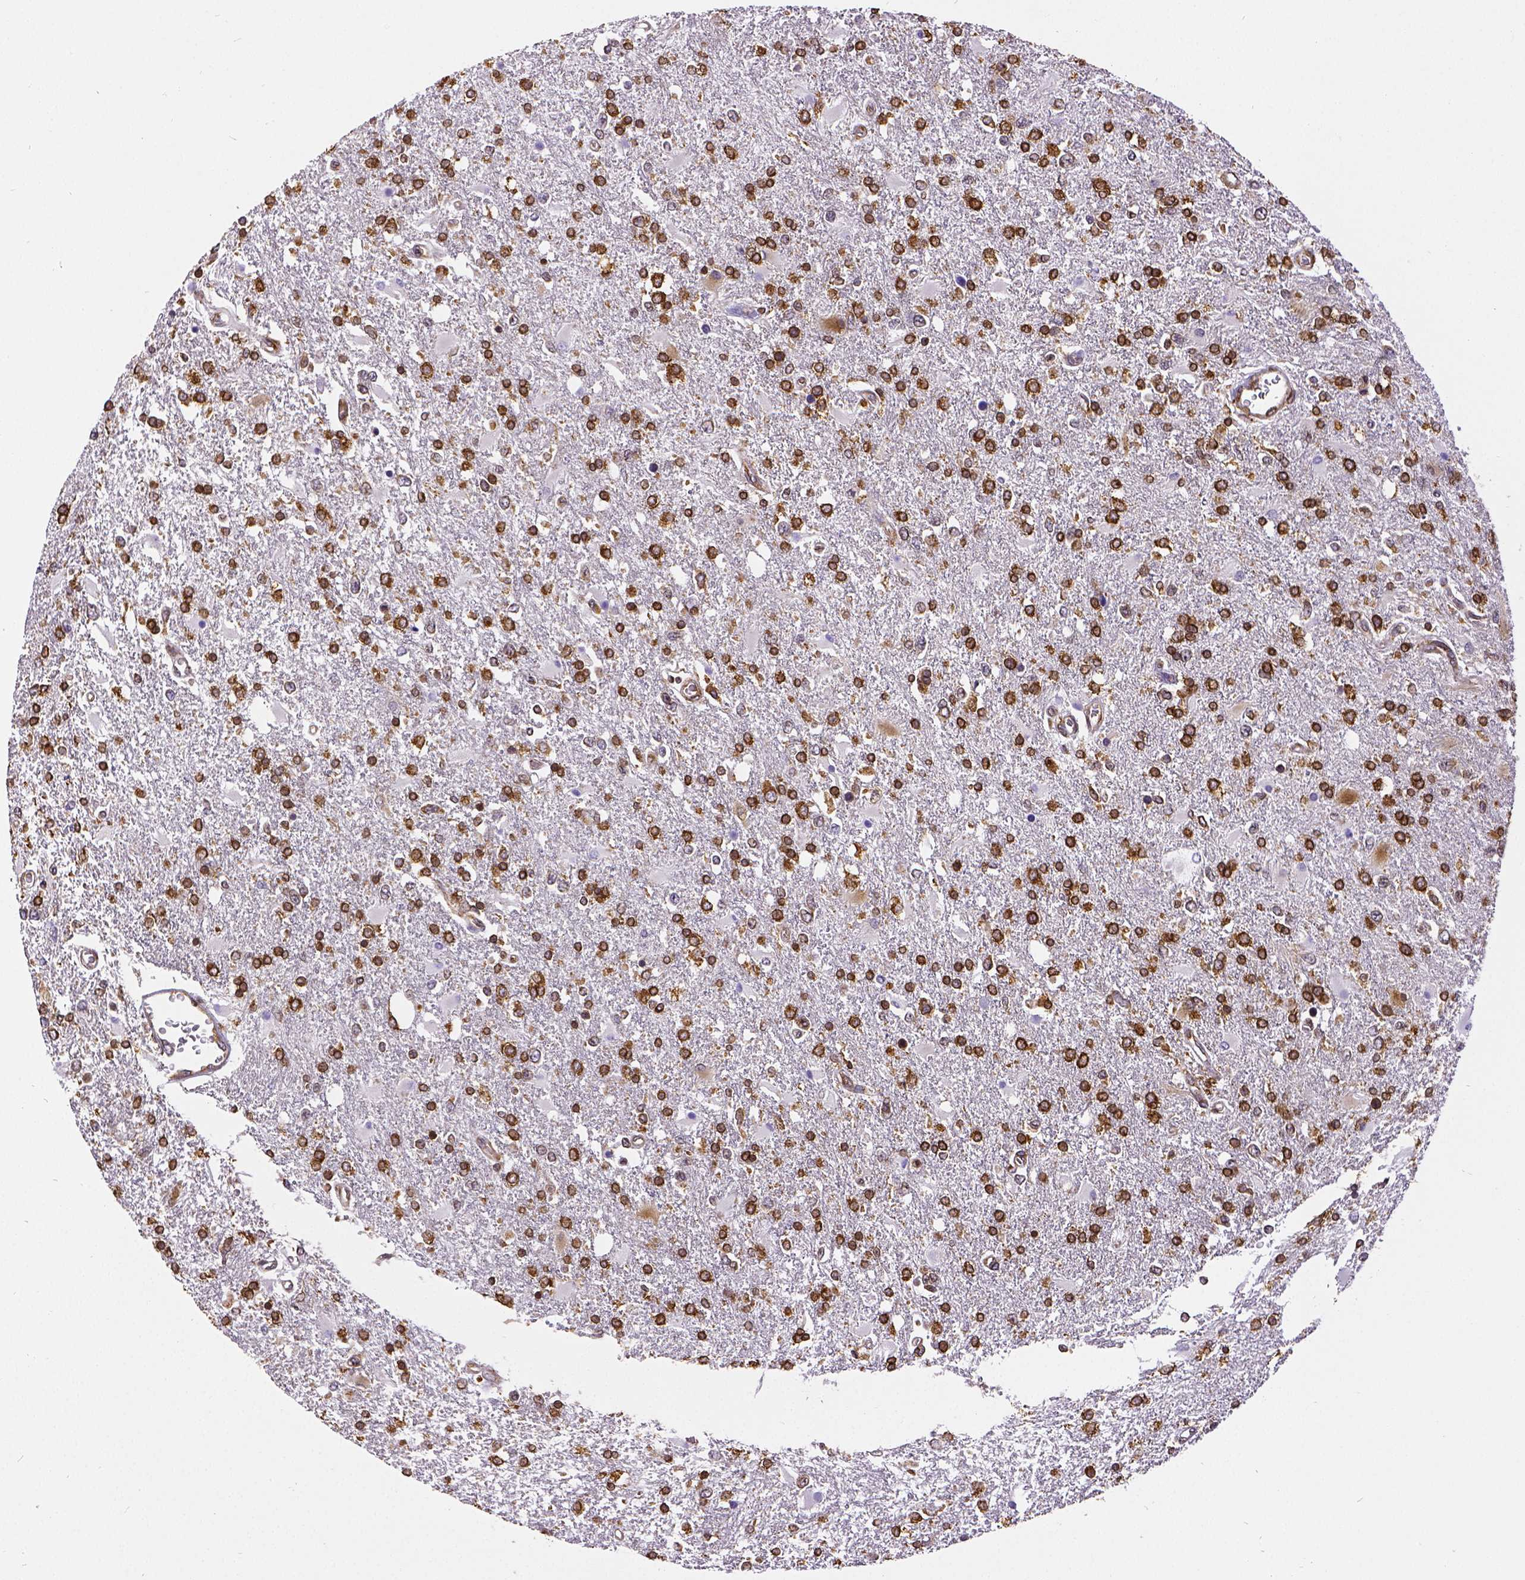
{"staining": {"intensity": "strong", "quantity": ">75%", "location": "cytoplasmic/membranous"}, "tissue": "glioma", "cell_type": "Tumor cells", "image_type": "cancer", "snomed": [{"axis": "morphology", "description": "Glioma, malignant, High grade"}, {"axis": "topography", "description": "Cerebral cortex"}], "caption": "A brown stain shows strong cytoplasmic/membranous positivity of a protein in human glioma tumor cells. Using DAB (3,3'-diaminobenzidine) (brown) and hematoxylin (blue) stains, captured at high magnification using brightfield microscopy.", "gene": "MTDH", "patient": {"sex": "male", "age": 79}}